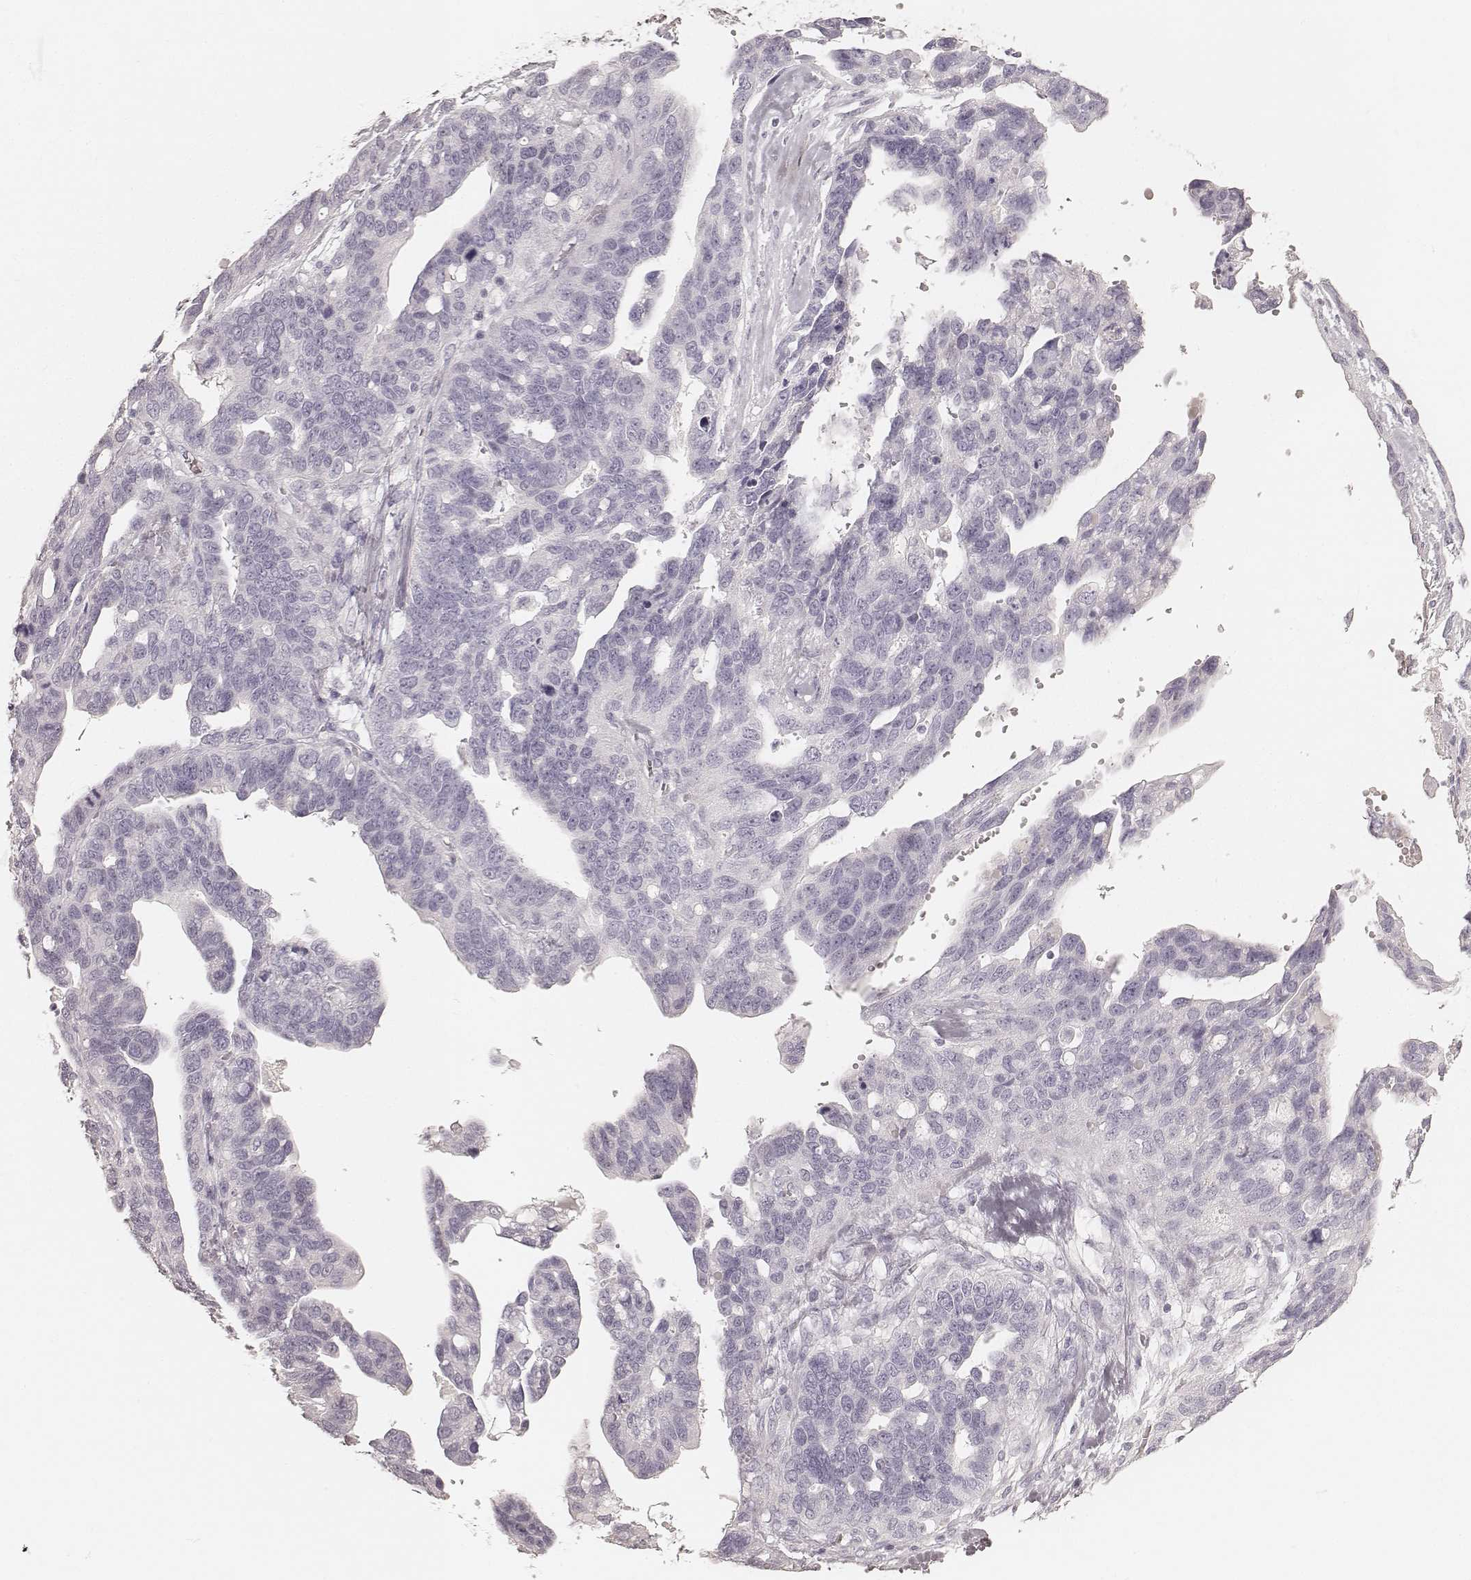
{"staining": {"intensity": "negative", "quantity": "none", "location": "none"}, "tissue": "ovarian cancer", "cell_type": "Tumor cells", "image_type": "cancer", "snomed": [{"axis": "morphology", "description": "Cystadenocarcinoma, serous, NOS"}, {"axis": "topography", "description": "Ovary"}], "caption": "Tumor cells are negative for protein expression in human ovarian cancer (serous cystadenocarcinoma).", "gene": "KRT26", "patient": {"sex": "female", "age": 69}}